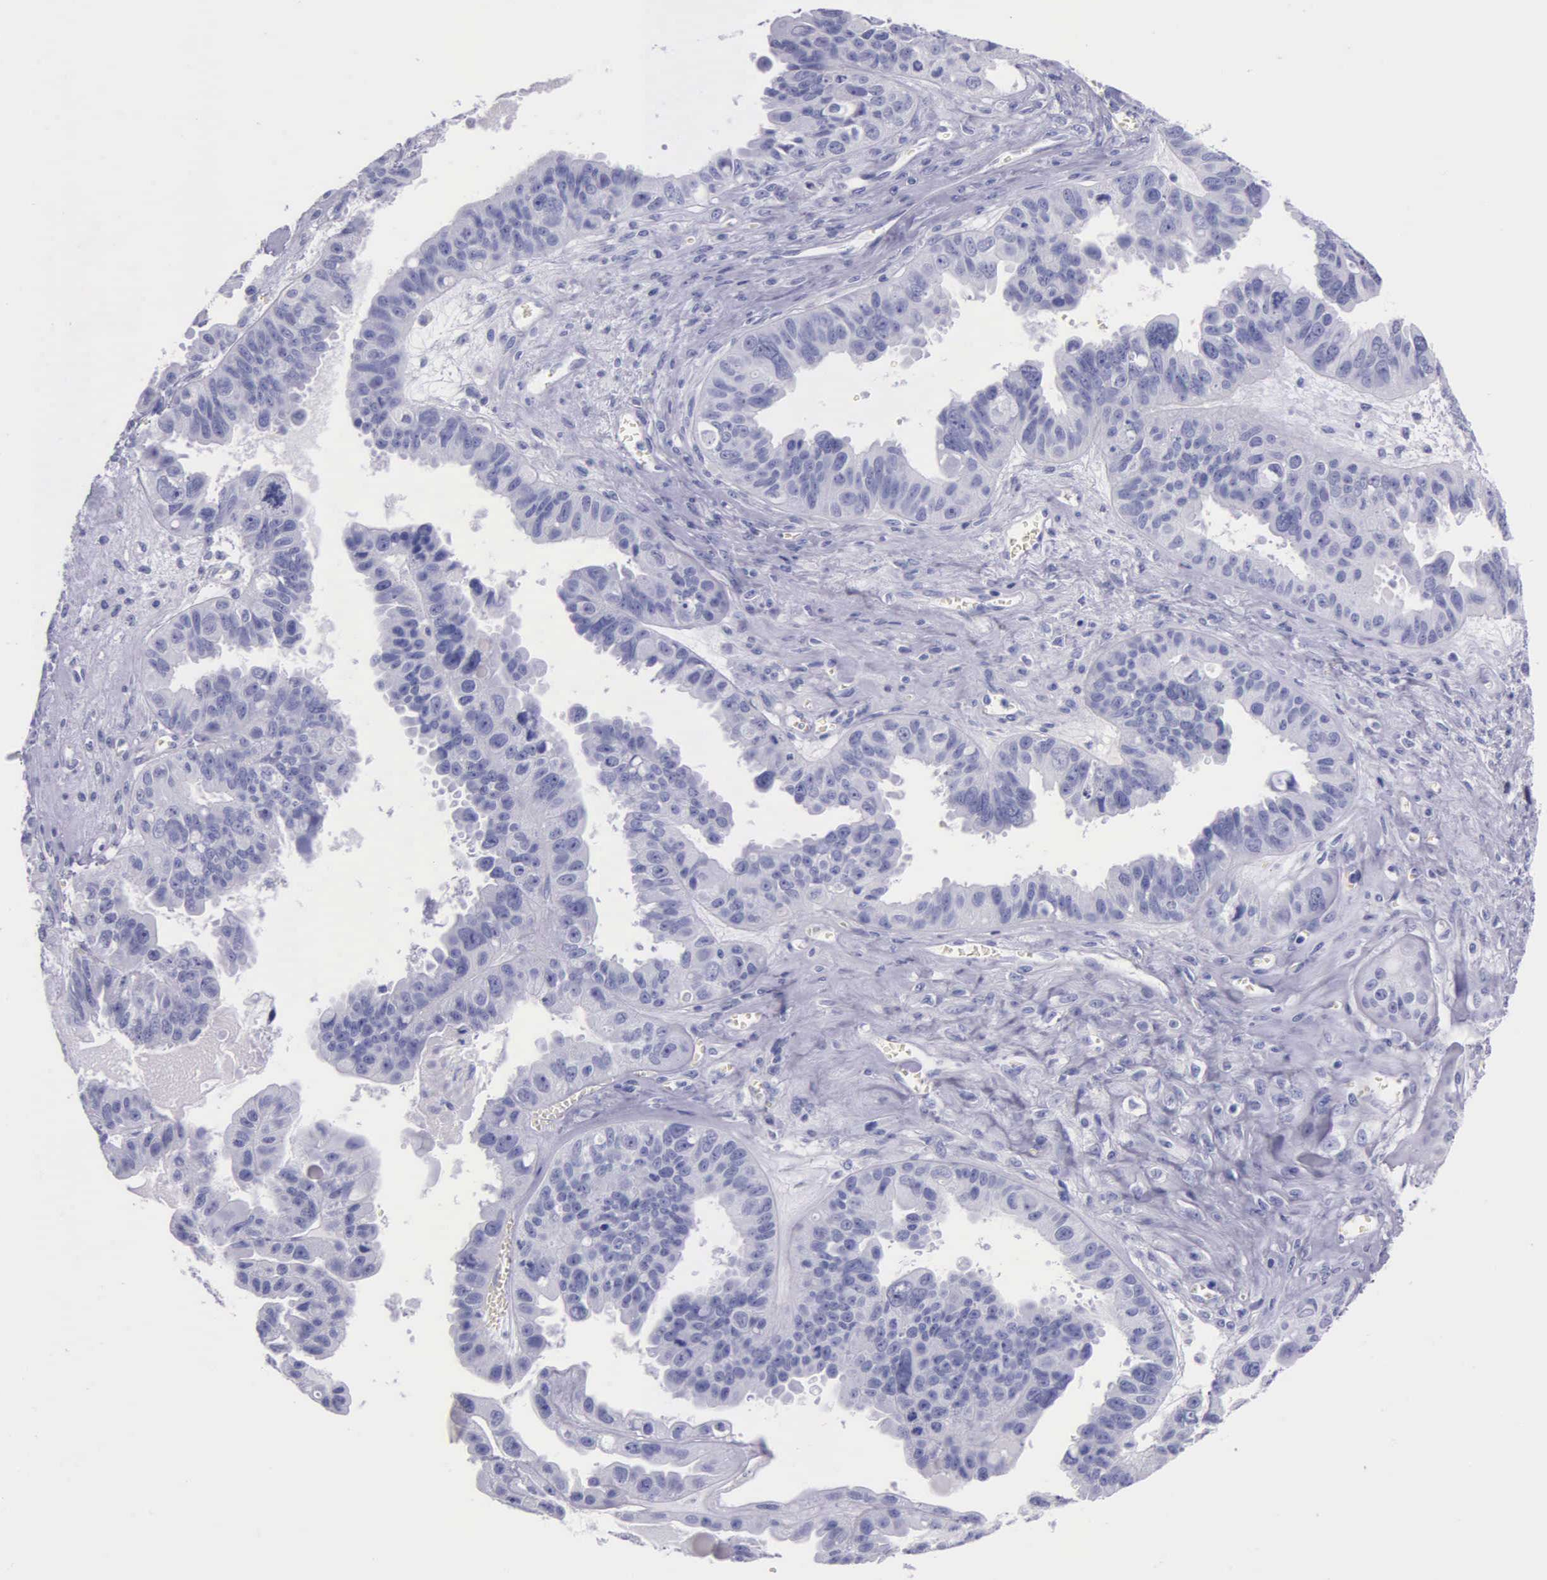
{"staining": {"intensity": "negative", "quantity": "none", "location": "none"}, "tissue": "ovarian cancer", "cell_type": "Tumor cells", "image_type": "cancer", "snomed": [{"axis": "morphology", "description": "Carcinoma, endometroid"}, {"axis": "topography", "description": "Ovary"}], "caption": "IHC of human ovarian cancer (endometroid carcinoma) demonstrates no positivity in tumor cells. The staining was performed using DAB to visualize the protein expression in brown, while the nuclei were stained in blue with hematoxylin (Magnification: 20x).", "gene": "KLK3", "patient": {"sex": "female", "age": 85}}